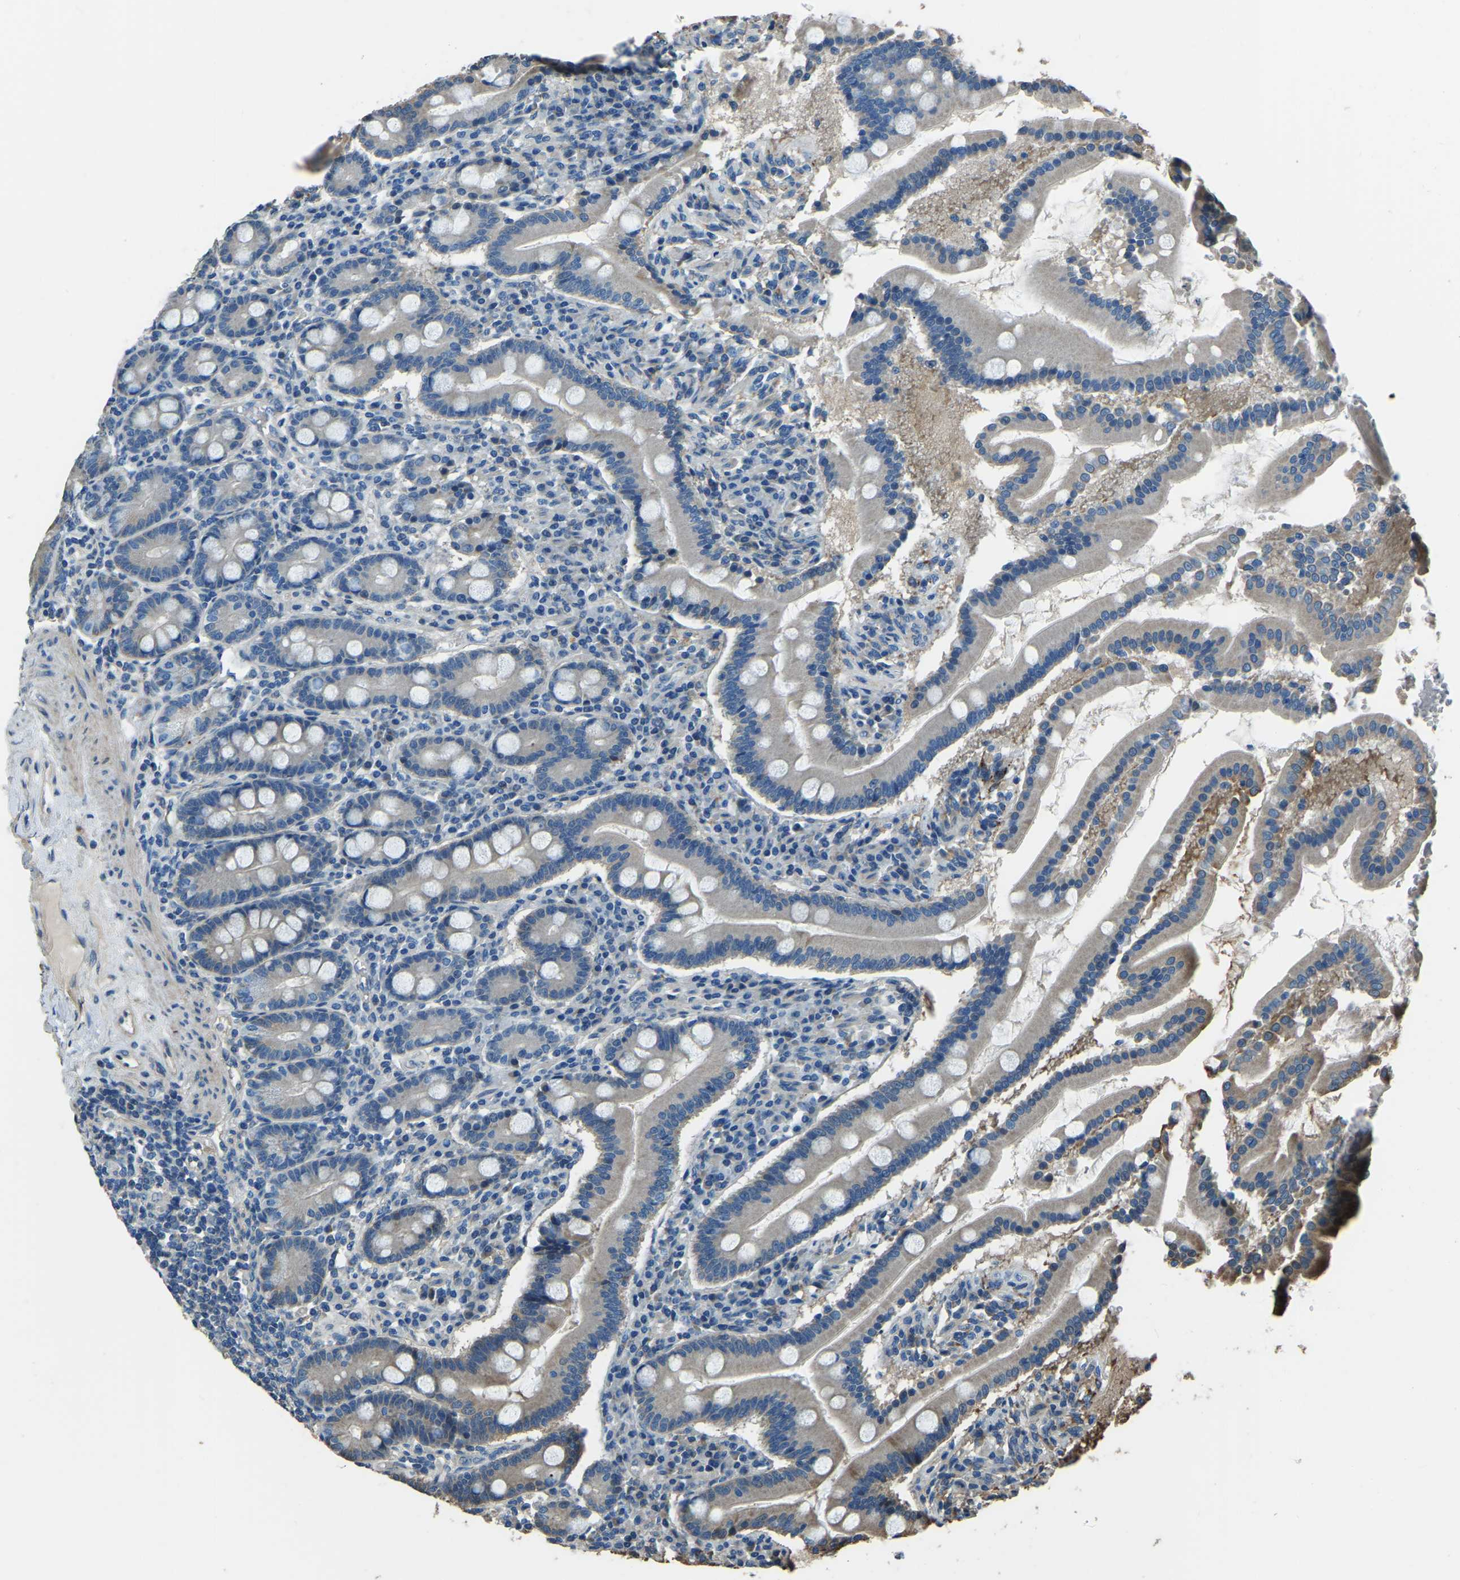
{"staining": {"intensity": "moderate", "quantity": "25%-75%", "location": "cytoplasmic/membranous"}, "tissue": "duodenum", "cell_type": "Glandular cells", "image_type": "normal", "snomed": [{"axis": "morphology", "description": "Normal tissue, NOS"}, {"axis": "topography", "description": "Duodenum"}], "caption": "Immunohistochemistry photomicrograph of benign duodenum: human duodenum stained using immunohistochemistry demonstrates medium levels of moderate protein expression localized specifically in the cytoplasmic/membranous of glandular cells, appearing as a cytoplasmic/membranous brown color.", "gene": "COL3A1", "patient": {"sex": "male", "age": 50}}